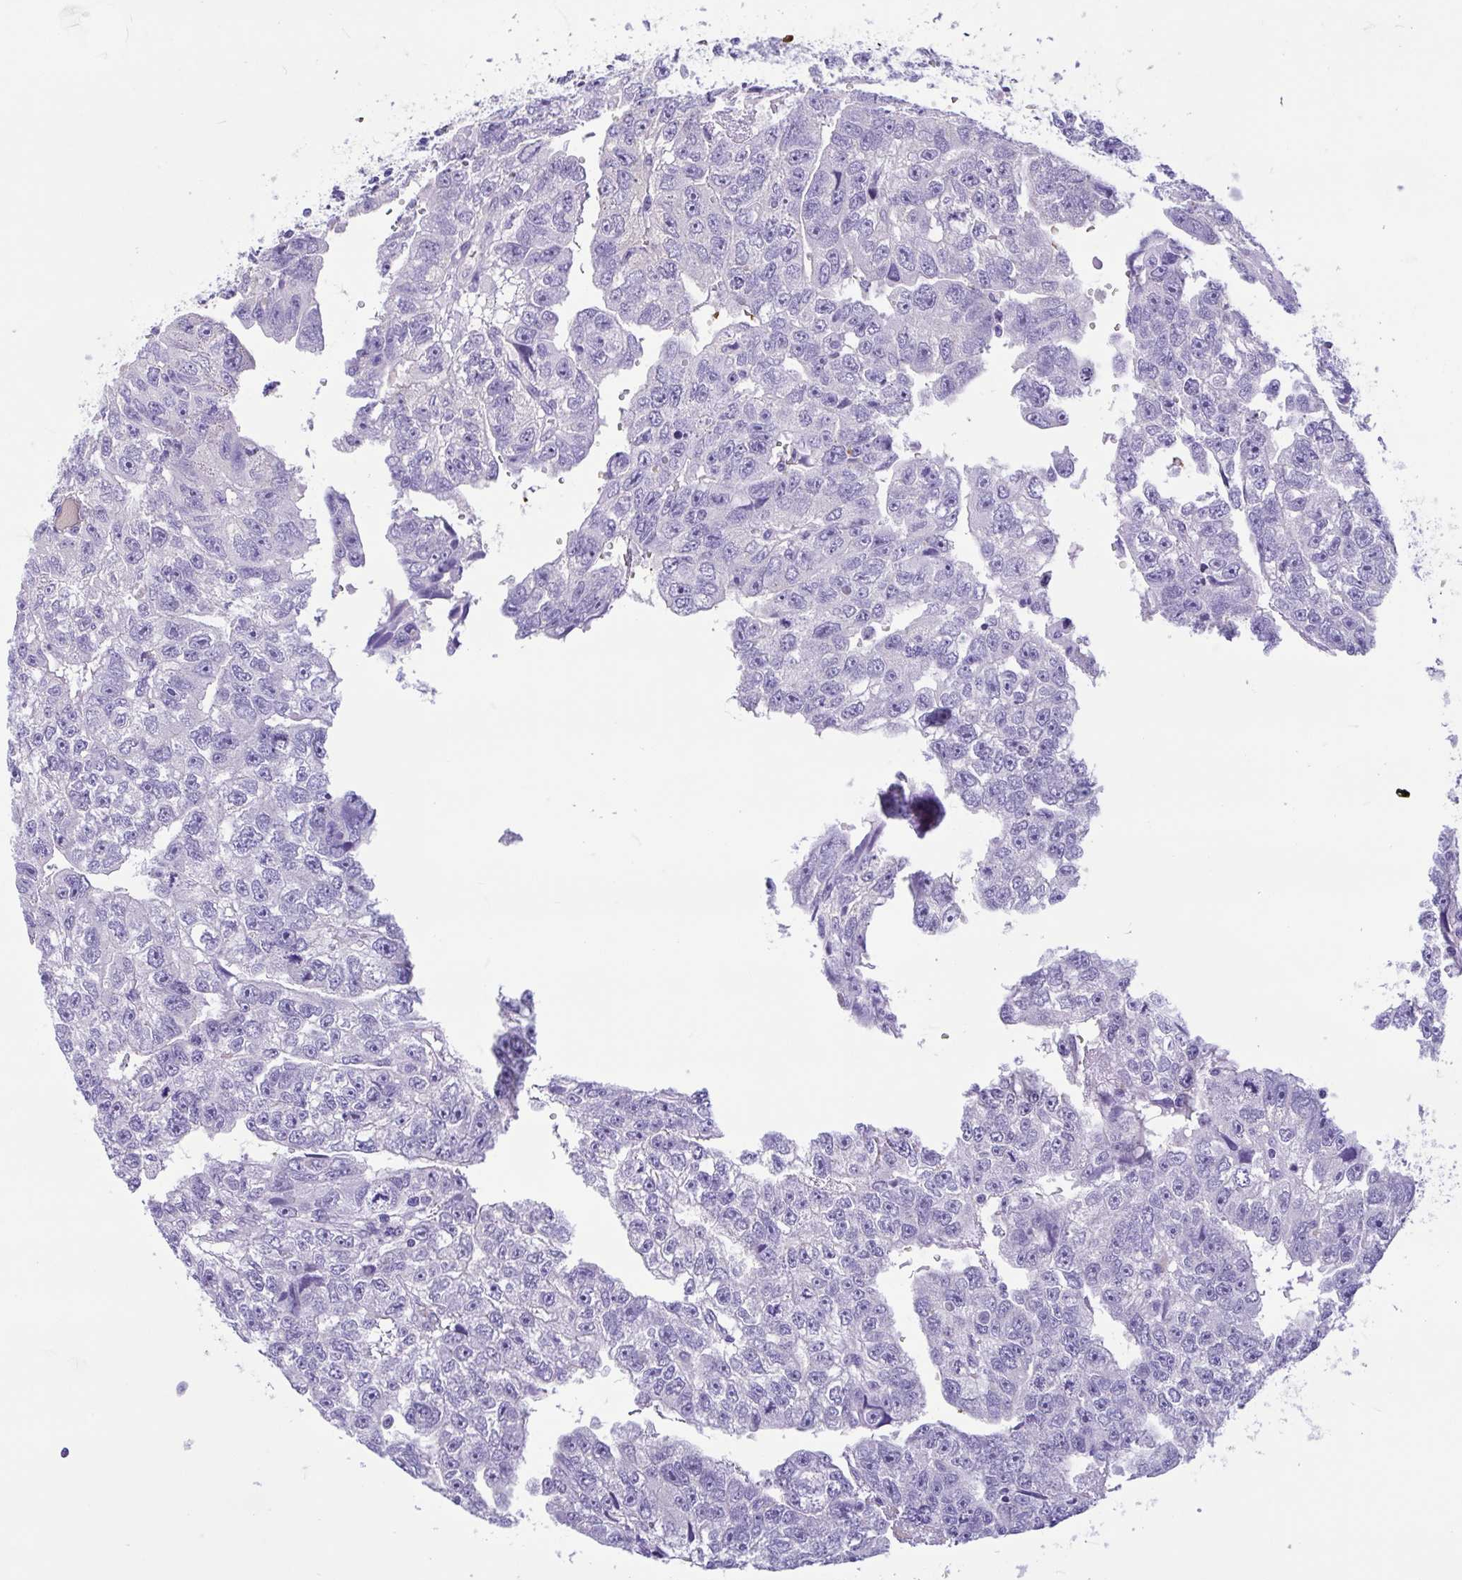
{"staining": {"intensity": "negative", "quantity": "none", "location": "none"}, "tissue": "testis cancer", "cell_type": "Tumor cells", "image_type": "cancer", "snomed": [{"axis": "morphology", "description": "Carcinoma, Embryonal, NOS"}, {"axis": "topography", "description": "Testis"}], "caption": "Micrograph shows no protein expression in tumor cells of testis cancer tissue. (DAB (3,3'-diaminobenzidine) immunohistochemistry (IHC), high magnification).", "gene": "TMEM79", "patient": {"sex": "male", "age": 20}}